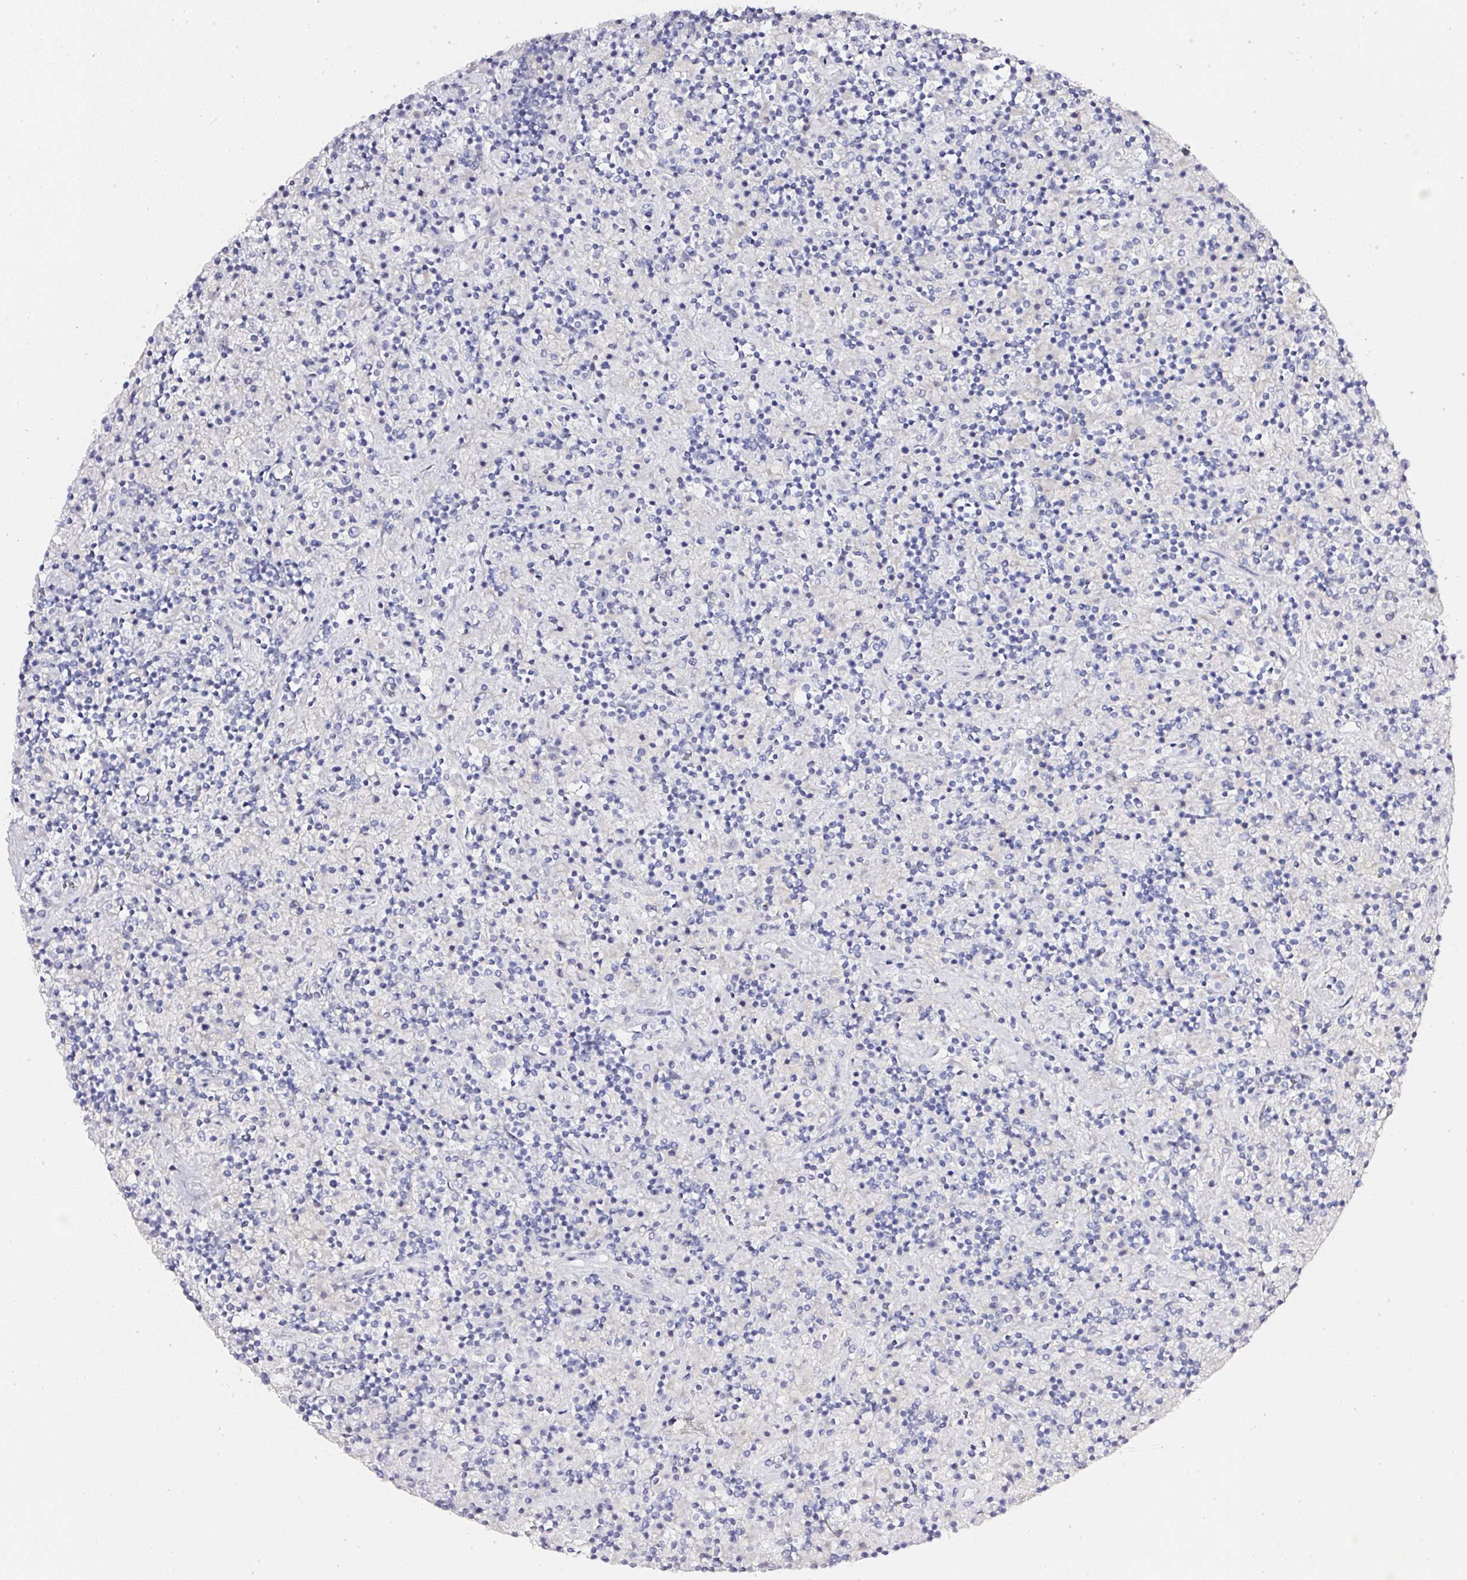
{"staining": {"intensity": "negative", "quantity": "none", "location": "none"}, "tissue": "lymphoma", "cell_type": "Tumor cells", "image_type": "cancer", "snomed": [{"axis": "morphology", "description": "Hodgkin's disease, NOS"}, {"axis": "topography", "description": "Lymph node"}], "caption": "A high-resolution image shows IHC staining of Hodgkin's disease, which demonstrates no significant expression in tumor cells.", "gene": "PDXDC1", "patient": {"sex": "male", "age": 70}}